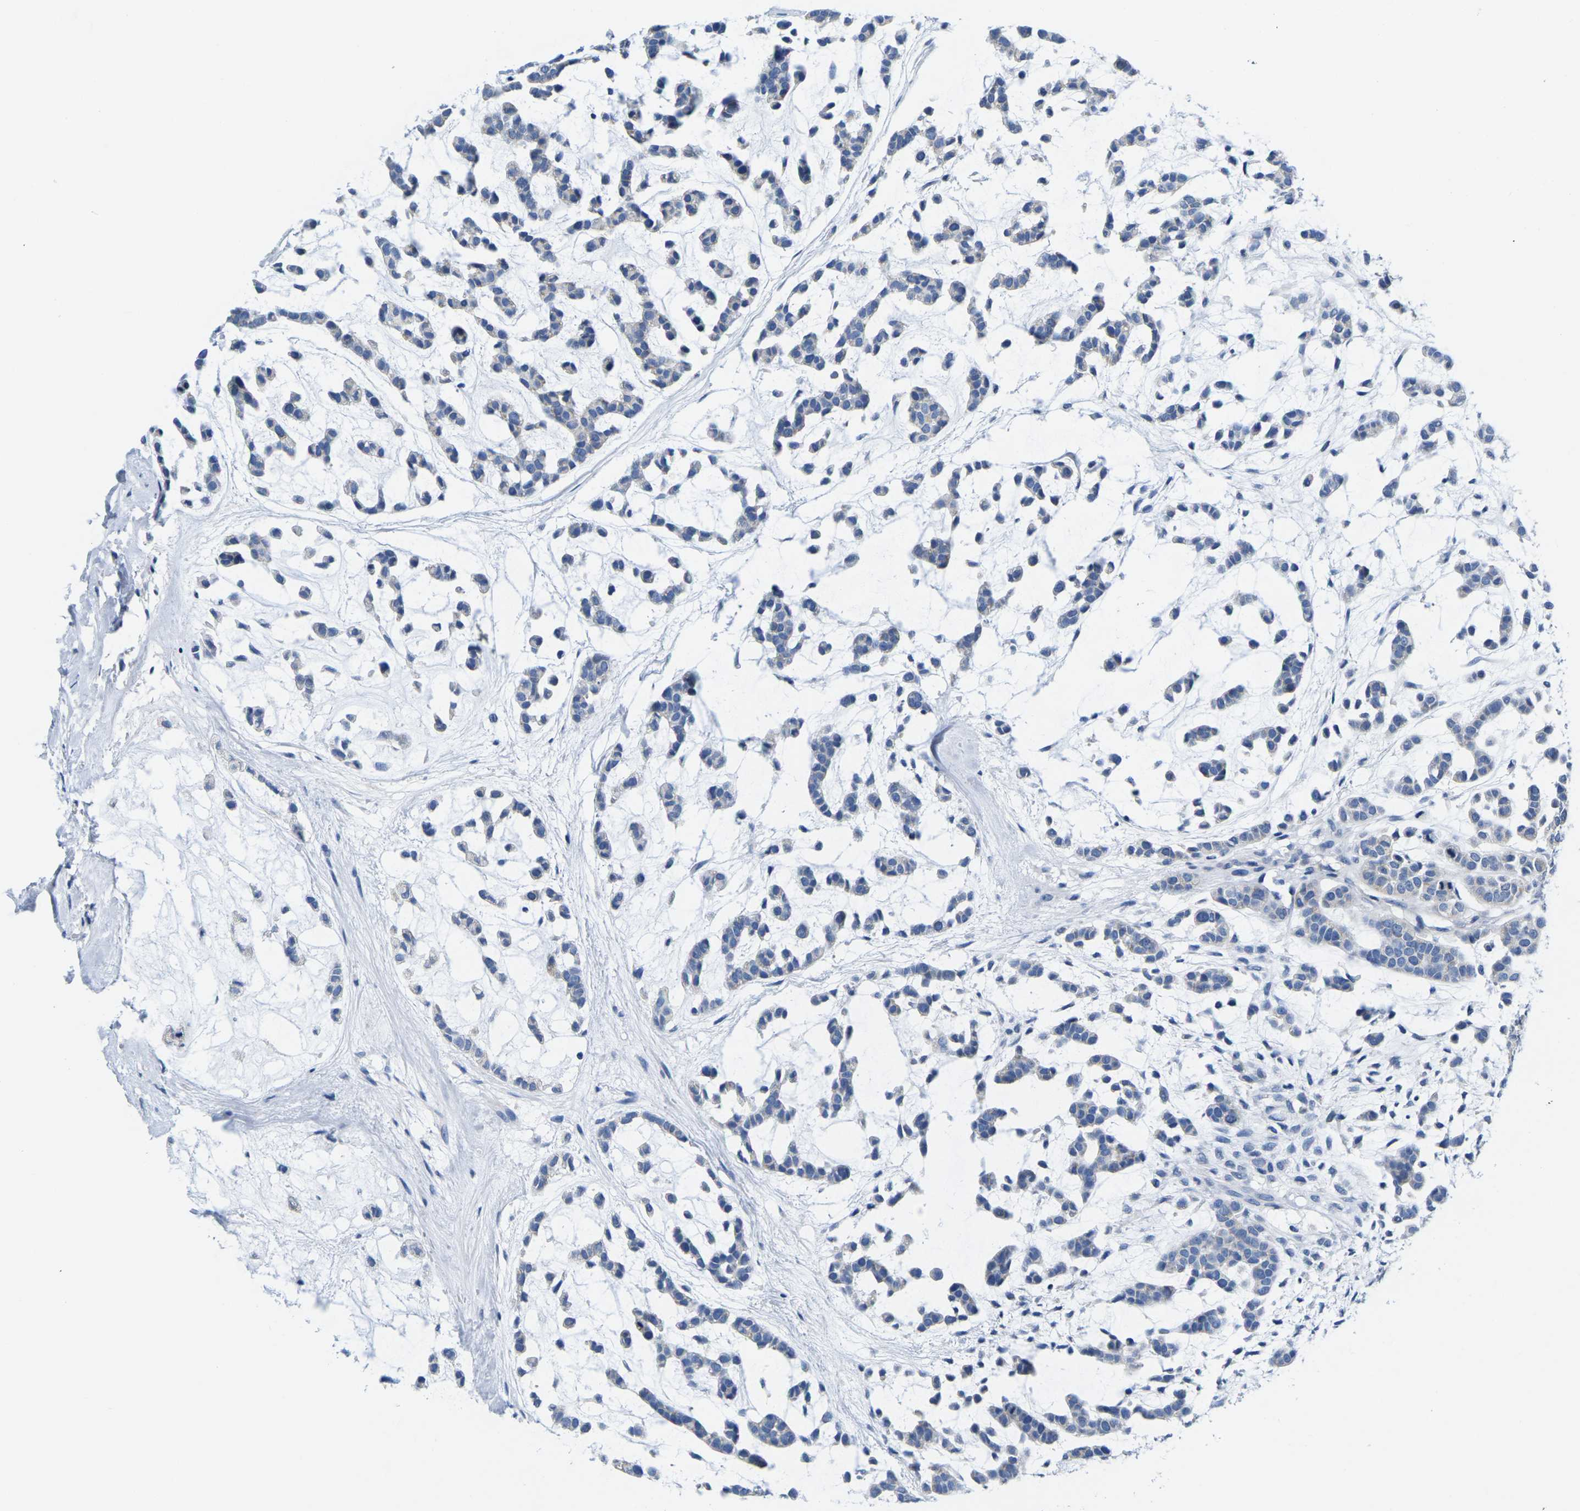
{"staining": {"intensity": "negative", "quantity": "none", "location": "none"}, "tissue": "head and neck cancer", "cell_type": "Tumor cells", "image_type": "cancer", "snomed": [{"axis": "morphology", "description": "Adenocarcinoma, NOS"}, {"axis": "morphology", "description": "Adenoma, NOS"}, {"axis": "topography", "description": "Head-Neck"}], "caption": "DAB immunohistochemical staining of human head and neck cancer (adenocarcinoma) shows no significant positivity in tumor cells.", "gene": "NOCT", "patient": {"sex": "female", "age": 55}}